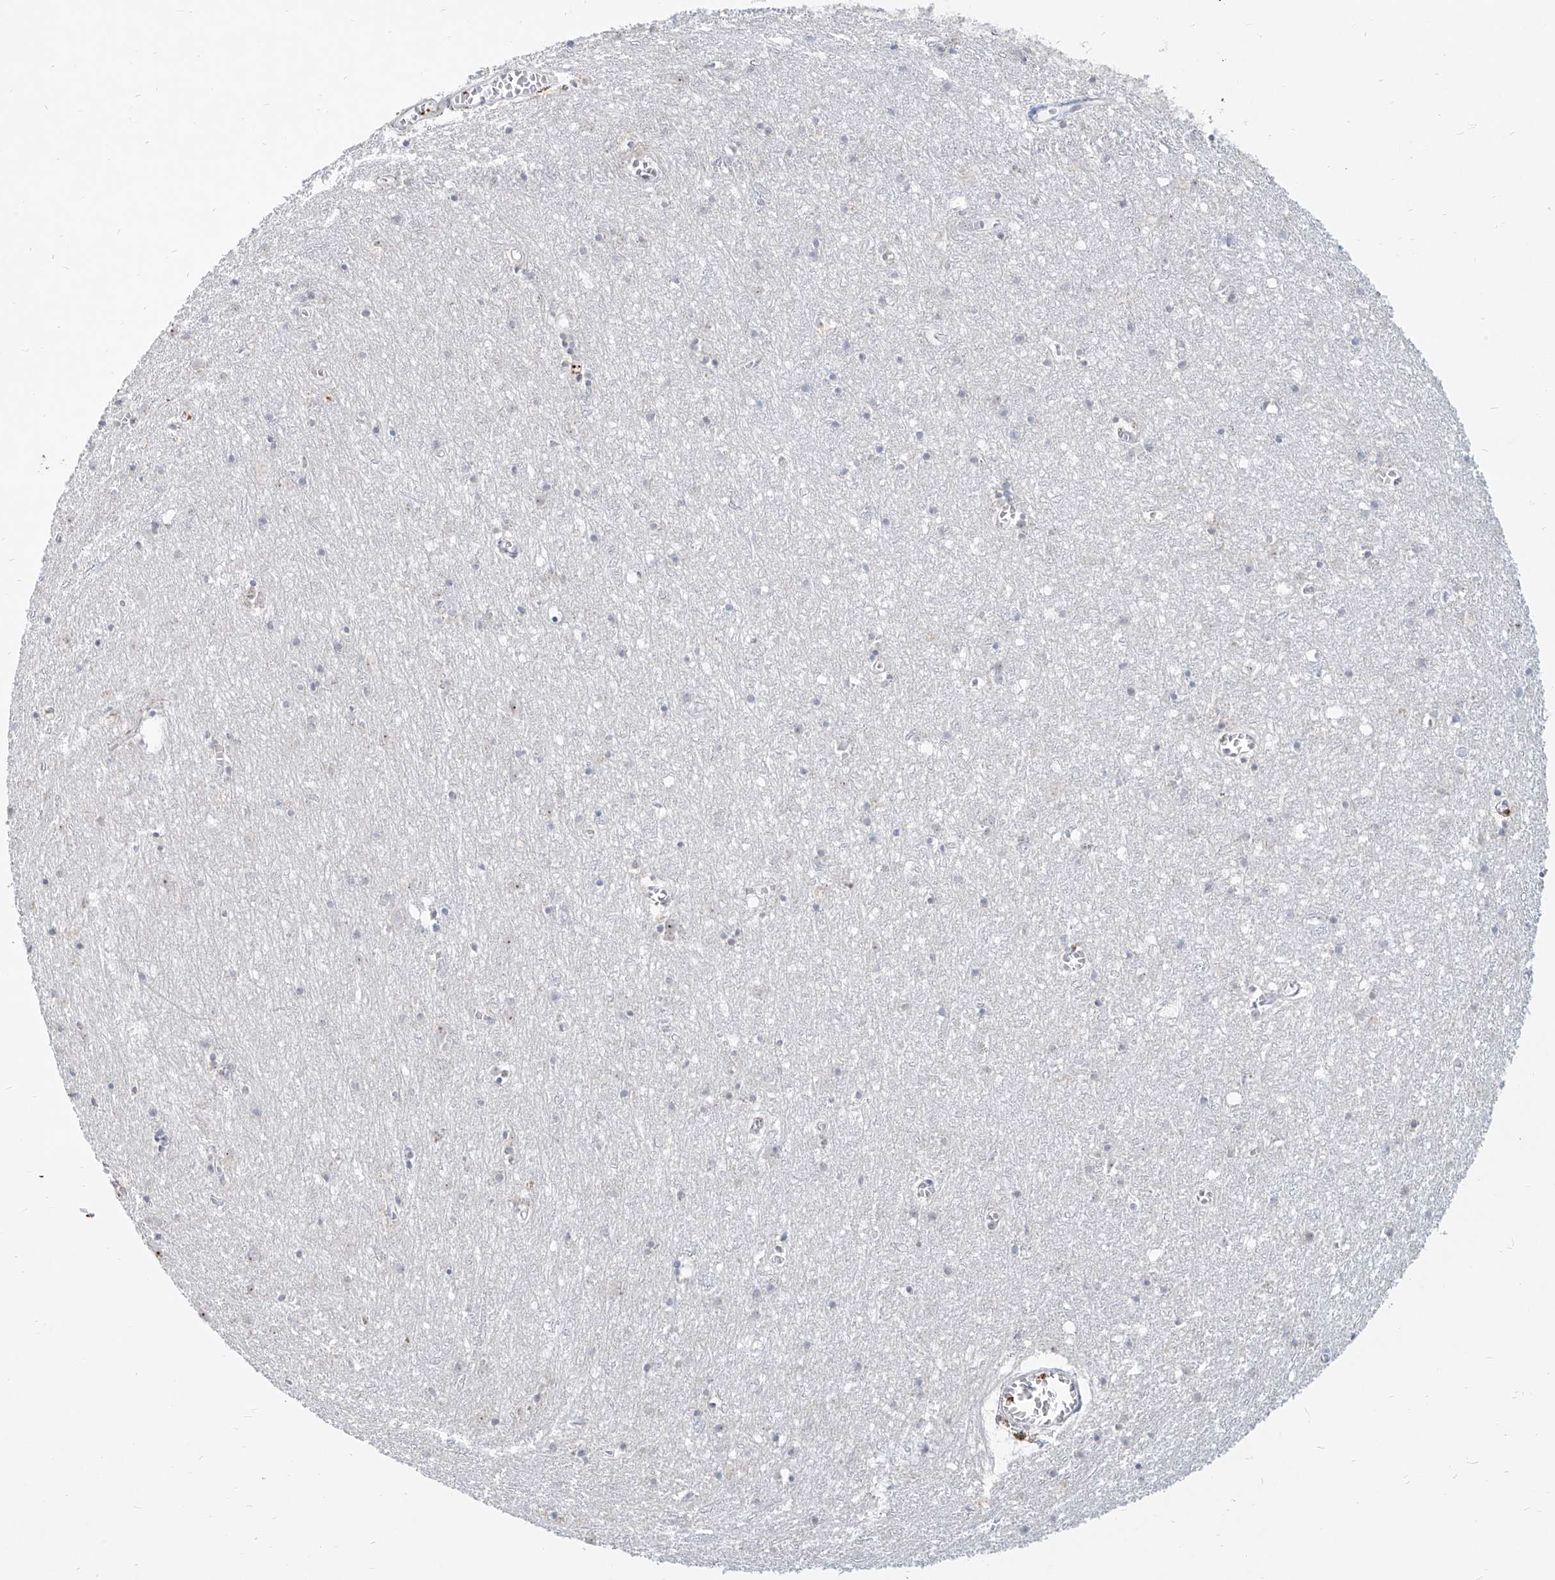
{"staining": {"intensity": "negative", "quantity": "none", "location": "none"}, "tissue": "cerebral cortex", "cell_type": "Endothelial cells", "image_type": "normal", "snomed": [{"axis": "morphology", "description": "Normal tissue, NOS"}, {"axis": "topography", "description": "Cerebral cortex"}], "caption": "Cerebral cortex stained for a protein using immunohistochemistry (IHC) reveals no expression endothelial cells.", "gene": "BYSL", "patient": {"sex": "female", "age": 64}}